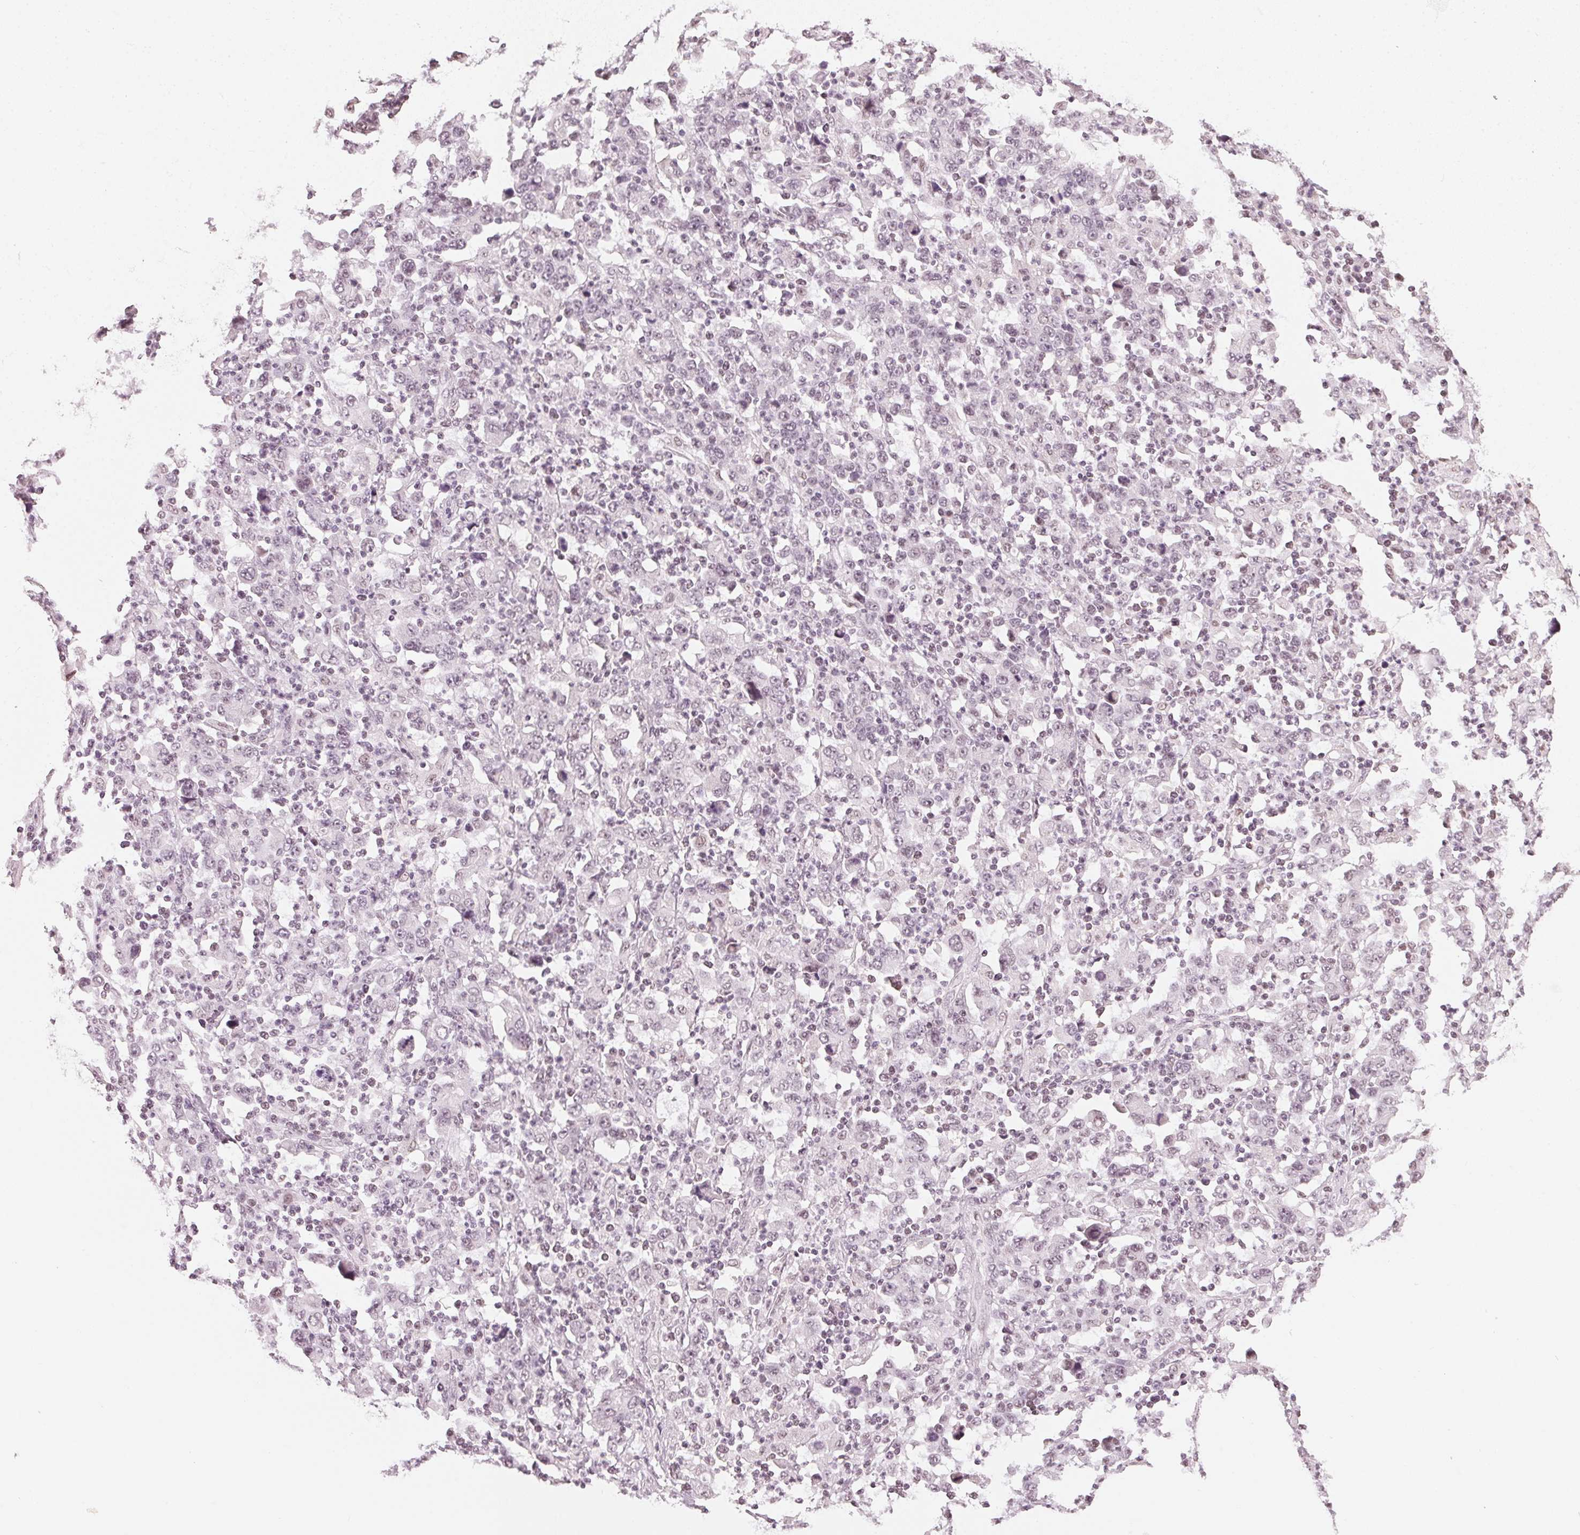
{"staining": {"intensity": "negative", "quantity": "none", "location": "none"}, "tissue": "stomach cancer", "cell_type": "Tumor cells", "image_type": "cancer", "snomed": [{"axis": "morphology", "description": "Adenocarcinoma, NOS"}, {"axis": "topography", "description": "Stomach, upper"}], "caption": "IHC micrograph of neoplastic tissue: stomach adenocarcinoma stained with DAB exhibits no significant protein staining in tumor cells.", "gene": "DNAJC6", "patient": {"sex": "male", "age": 69}}